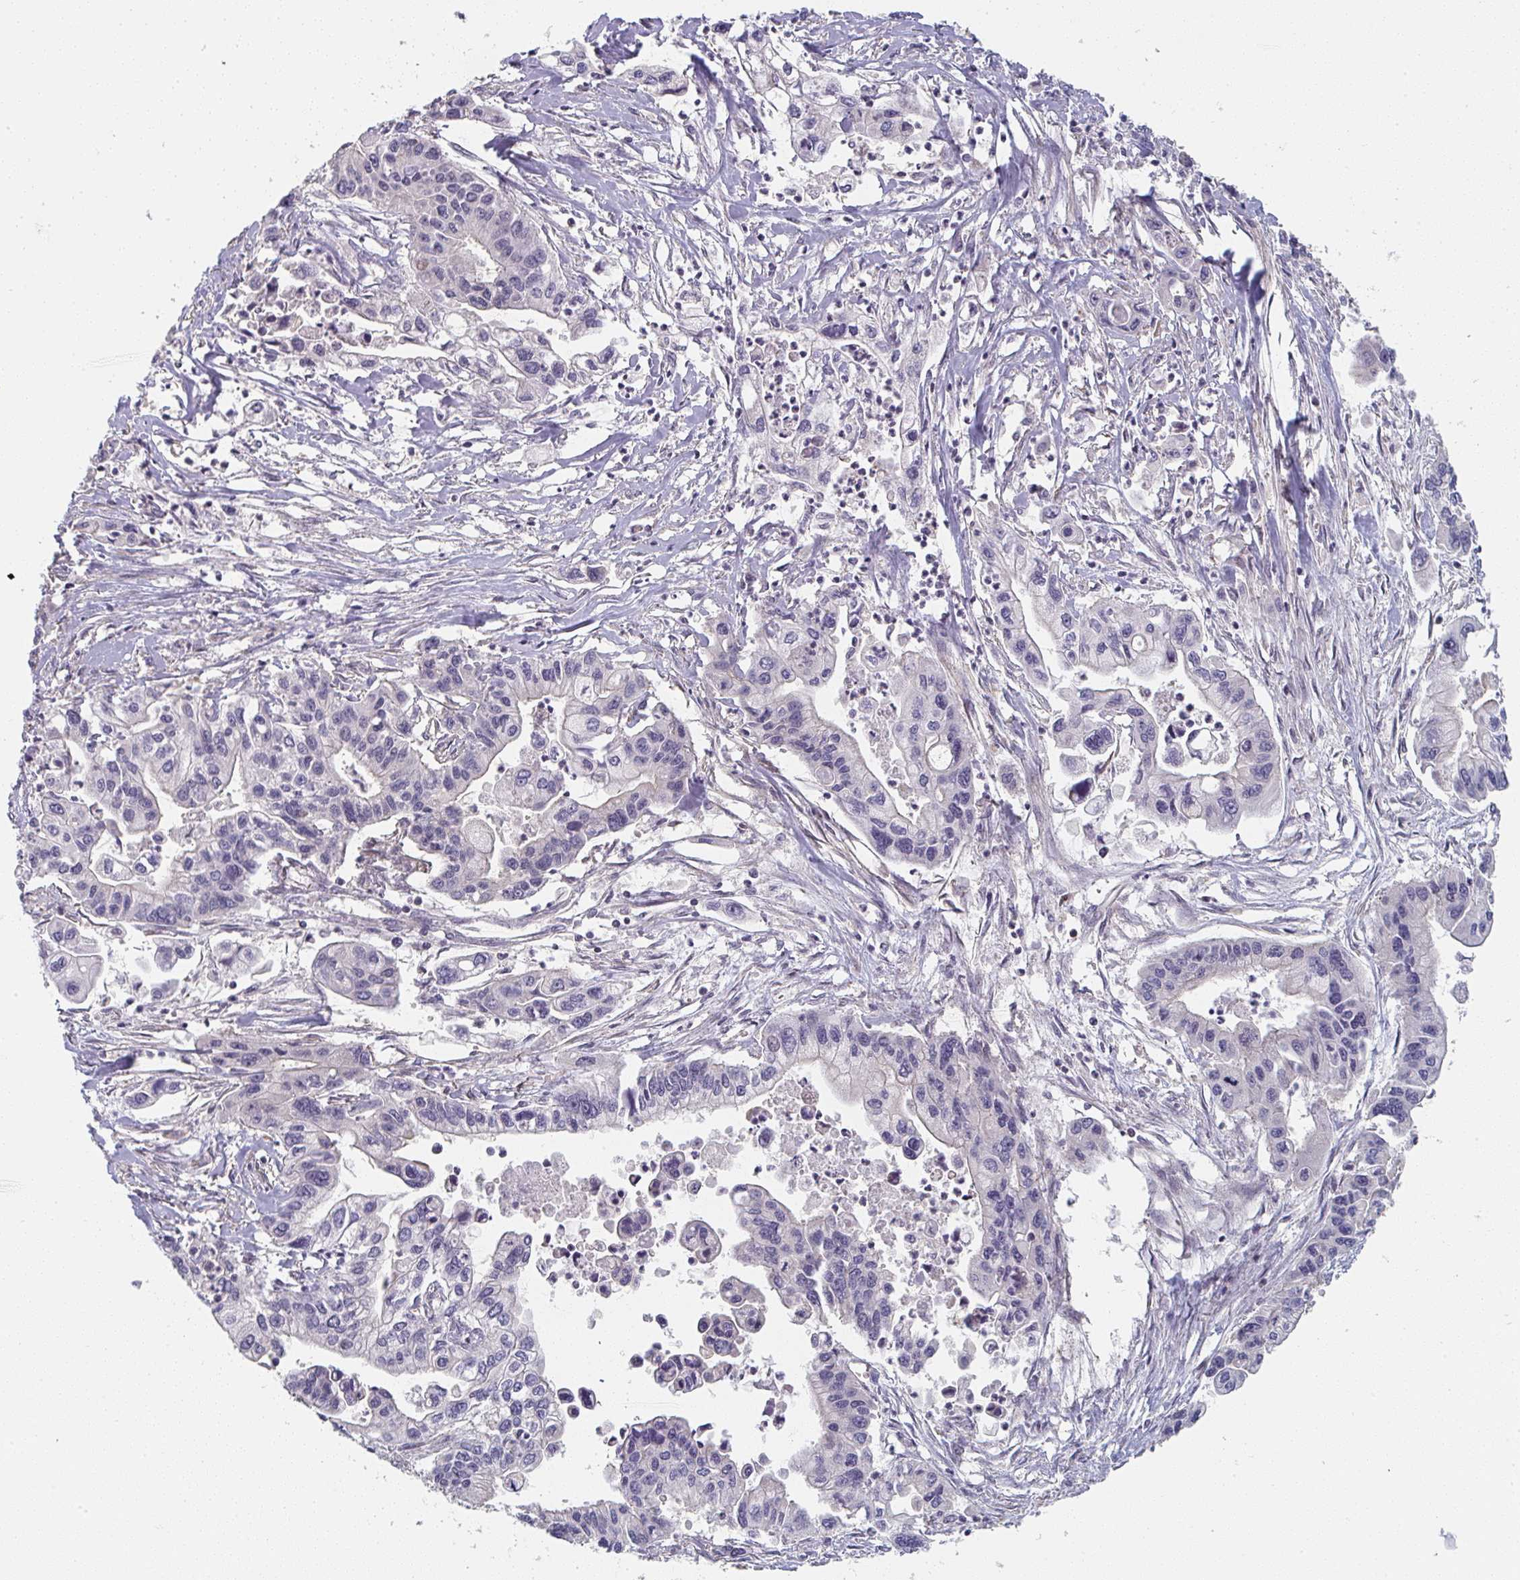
{"staining": {"intensity": "negative", "quantity": "none", "location": "none"}, "tissue": "pancreatic cancer", "cell_type": "Tumor cells", "image_type": "cancer", "snomed": [{"axis": "morphology", "description": "Adenocarcinoma, NOS"}, {"axis": "topography", "description": "Pancreas"}], "caption": "Pancreatic cancer (adenocarcinoma) stained for a protein using IHC displays no expression tumor cells.", "gene": "RANGRF", "patient": {"sex": "male", "age": 62}}